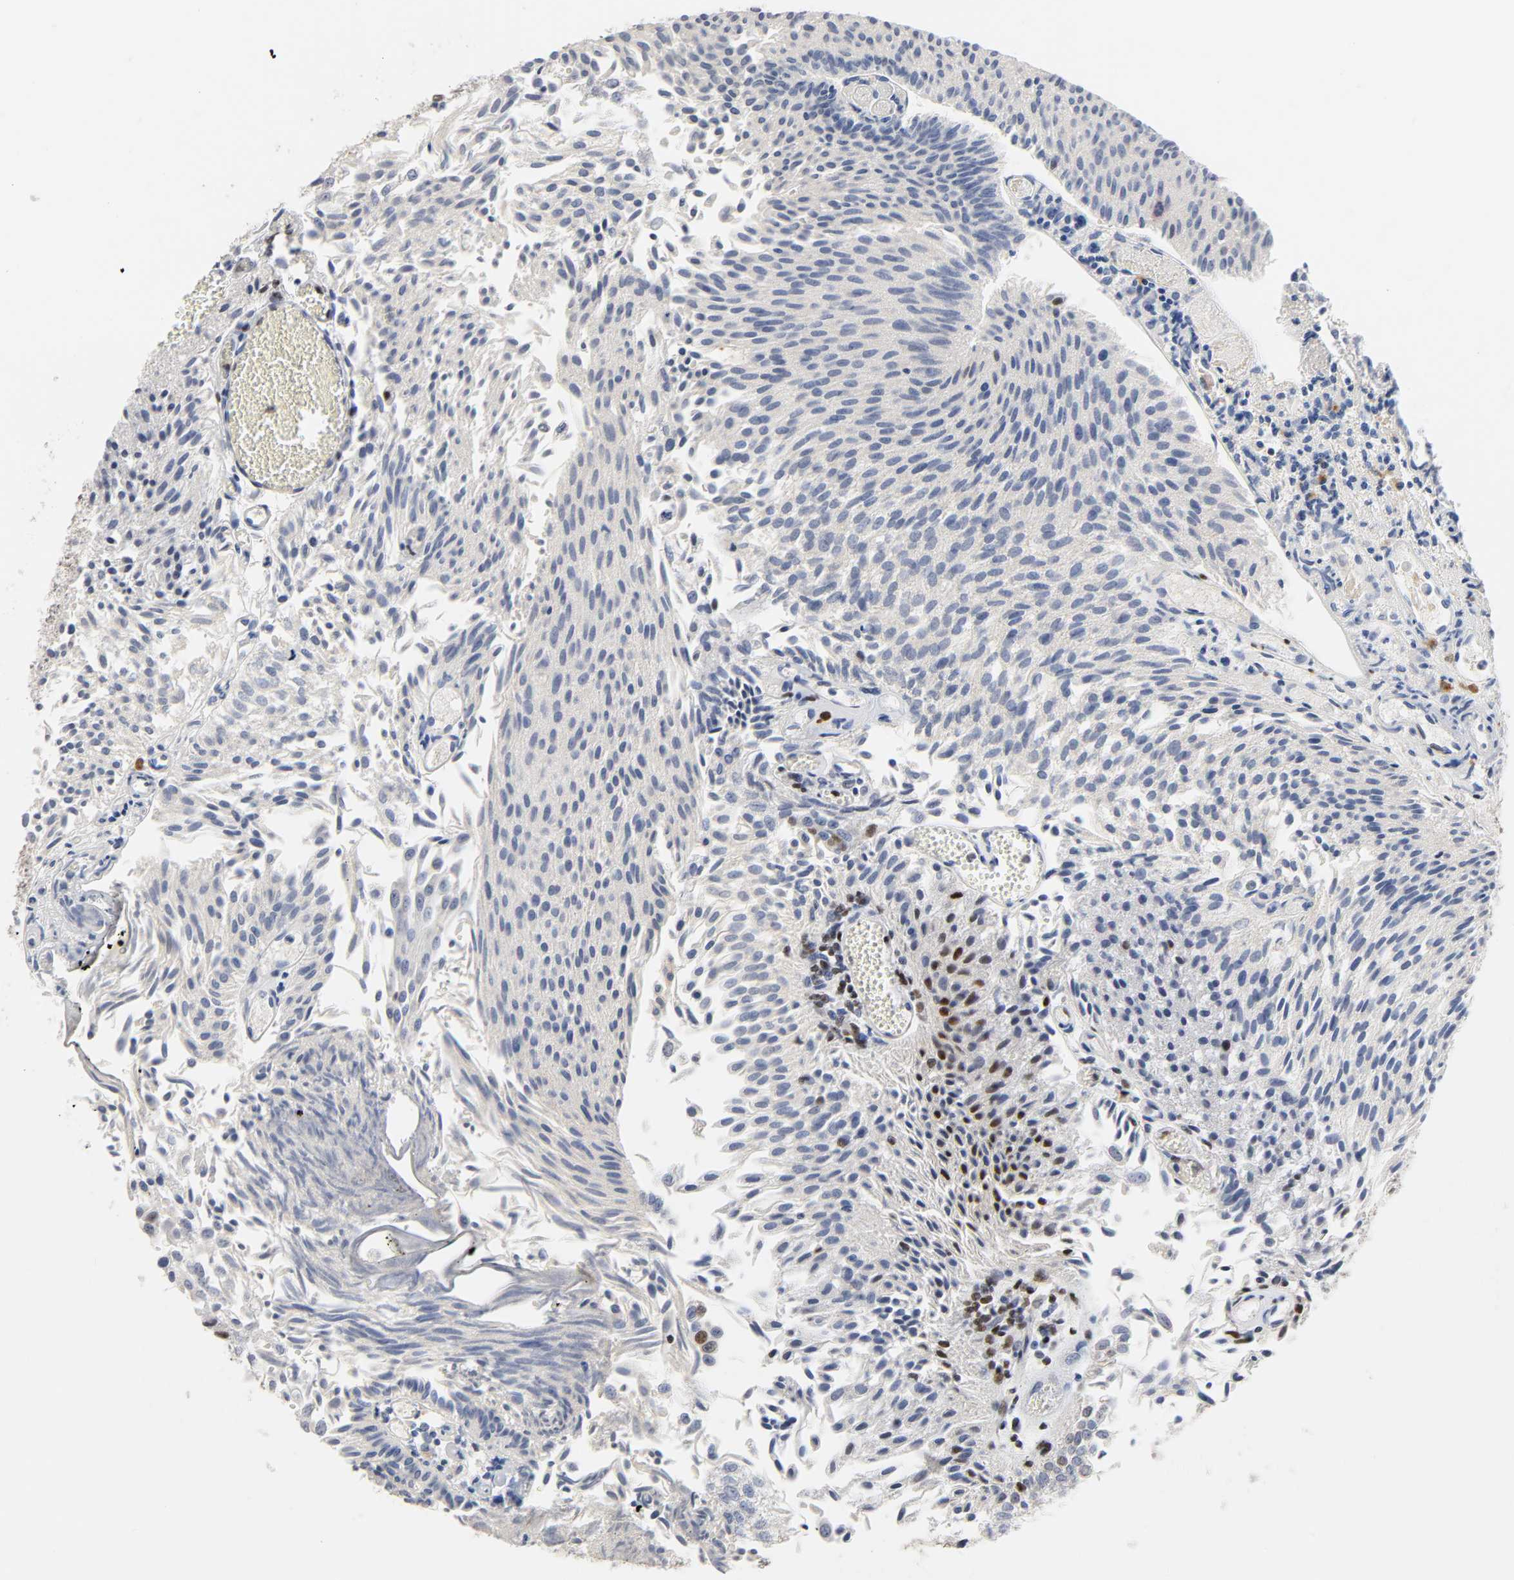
{"staining": {"intensity": "moderate", "quantity": "<25%", "location": "nuclear"}, "tissue": "urothelial cancer", "cell_type": "Tumor cells", "image_type": "cancer", "snomed": [{"axis": "morphology", "description": "Urothelial carcinoma, Low grade"}, {"axis": "topography", "description": "Urinary bladder"}], "caption": "Immunohistochemistry photomicrograph of neoplastic tissue: urothelial cancer stained using immunohistochemistry exhibits low levels of moderate protein expression localized specifically in the nuclear of tumor cells, appearing as a nuclear brown color.", "gene": "CREBBP", "patient": {"sex": "male", "age": 86}}